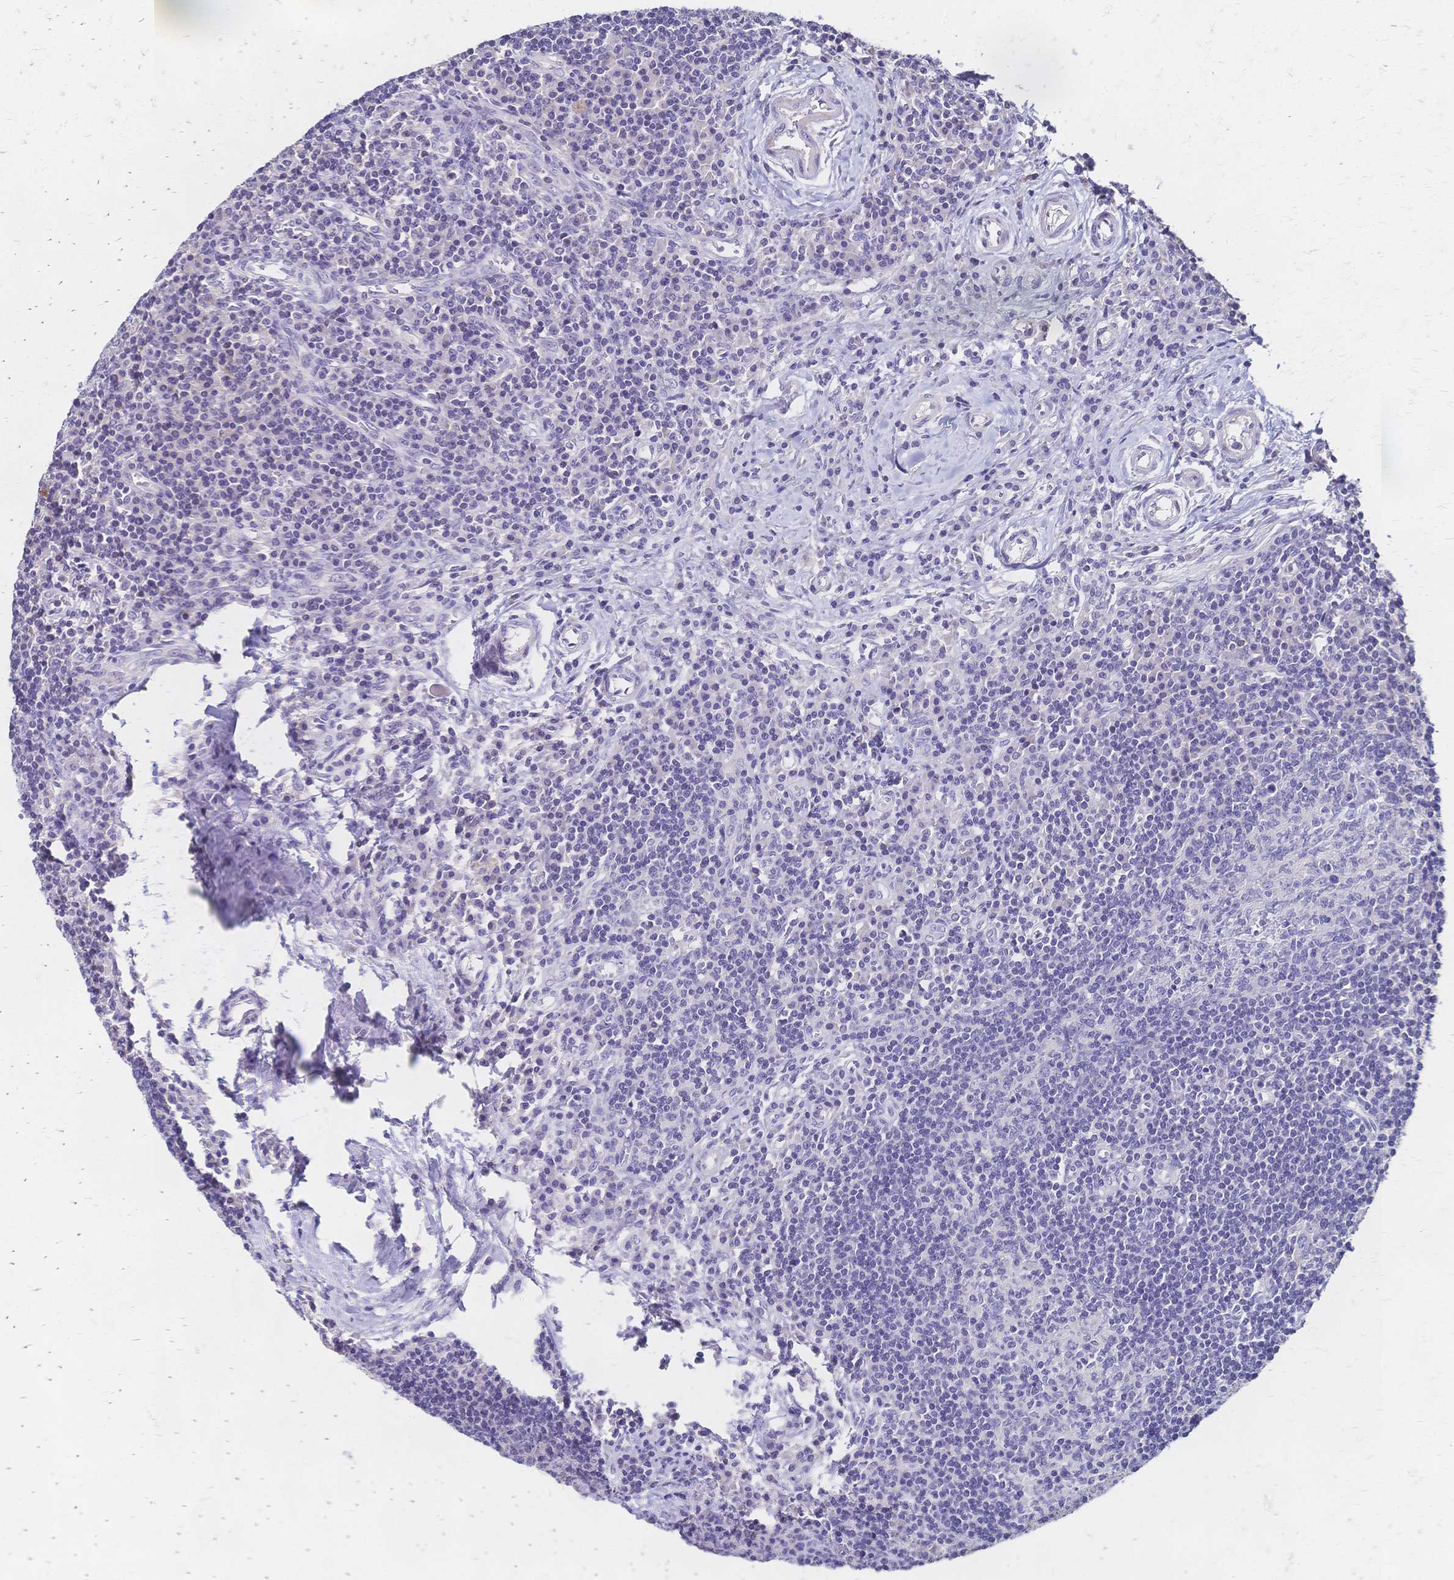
{"staining": {"intensity": "negative", "quantity": "none", "location": "none"}, "tissue": "lymph node", "cell_type": "Germinal center cells", "image_type": "normal", "snomed": [{"axis": "morphology", "description": "Normal tissue, NOS"}, {"axis": "topography", "description": "Lymph node"}], "caption": "Germinal center cells are negative for brown protein staining in benign lymph node. (Brightfield microscopy of DAB immunohistochemistry (IHC) at high magnification).", "gene": "DTNB", "patient": {"sex": "male", "age": 67}}